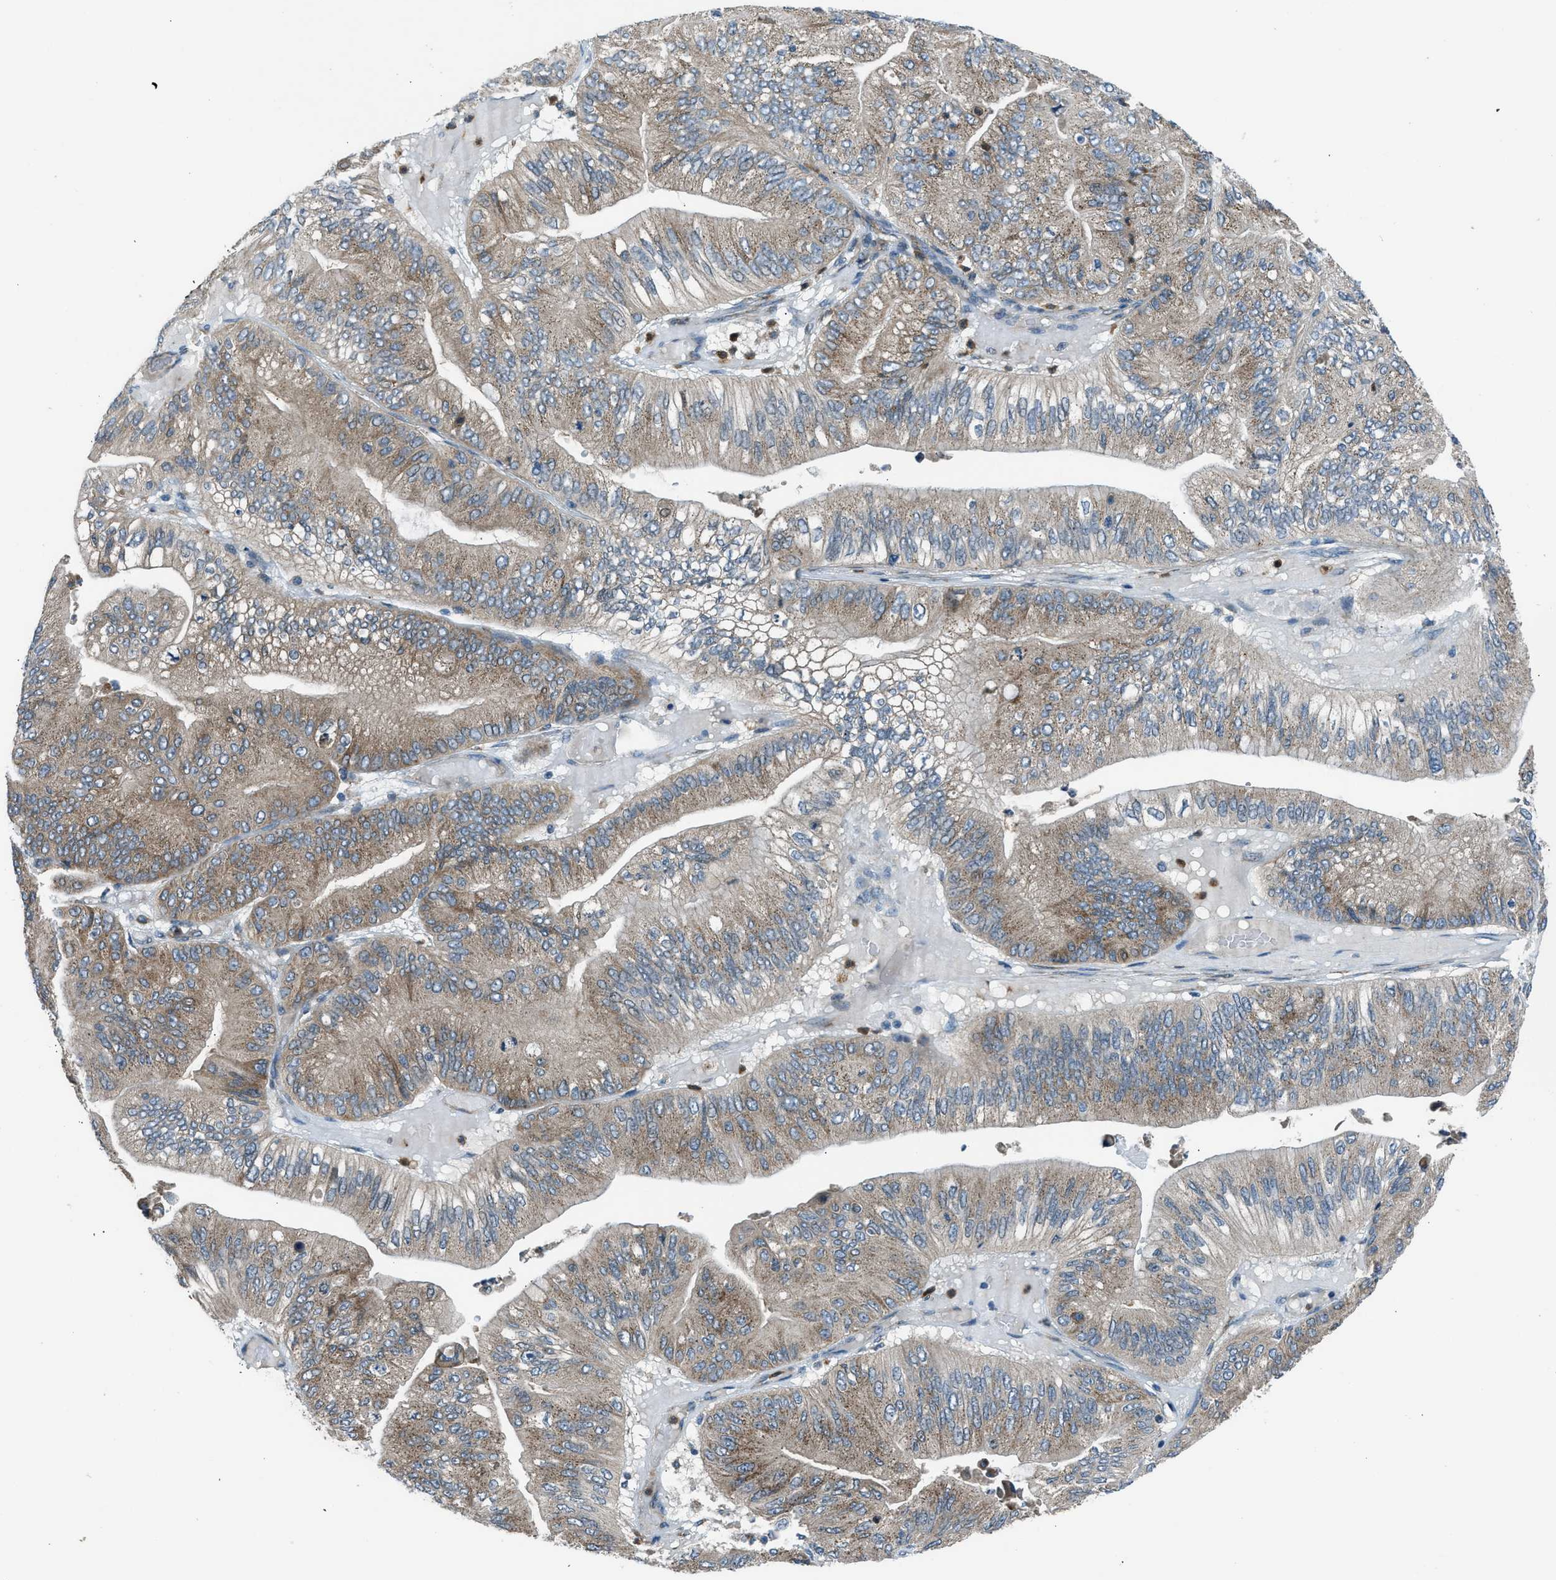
{"staining": {"intensity": "weak", "quantity": ">75%", "location": "cytoplasmic/membranous"}, "tissue": "ovarian cancer", "cell_type": "Tumor cells", "image_type": "cancer", "snomed": [{"axis": "morphology", "description": "Cystadenocarcinoma, mucinous, NOS"}, {"axis": "topography", "description": "Ovary"}], "caption": "This histopathology image displays ovarian cancer stained with IHC to label a protein in brown. The cytoplasmic/membranous of tumor cells show weak positivity for the protein. Nuclei are counter-stained blue.", "gene": "EDARADD", "patient": {"sex": "female", "age": 61}}